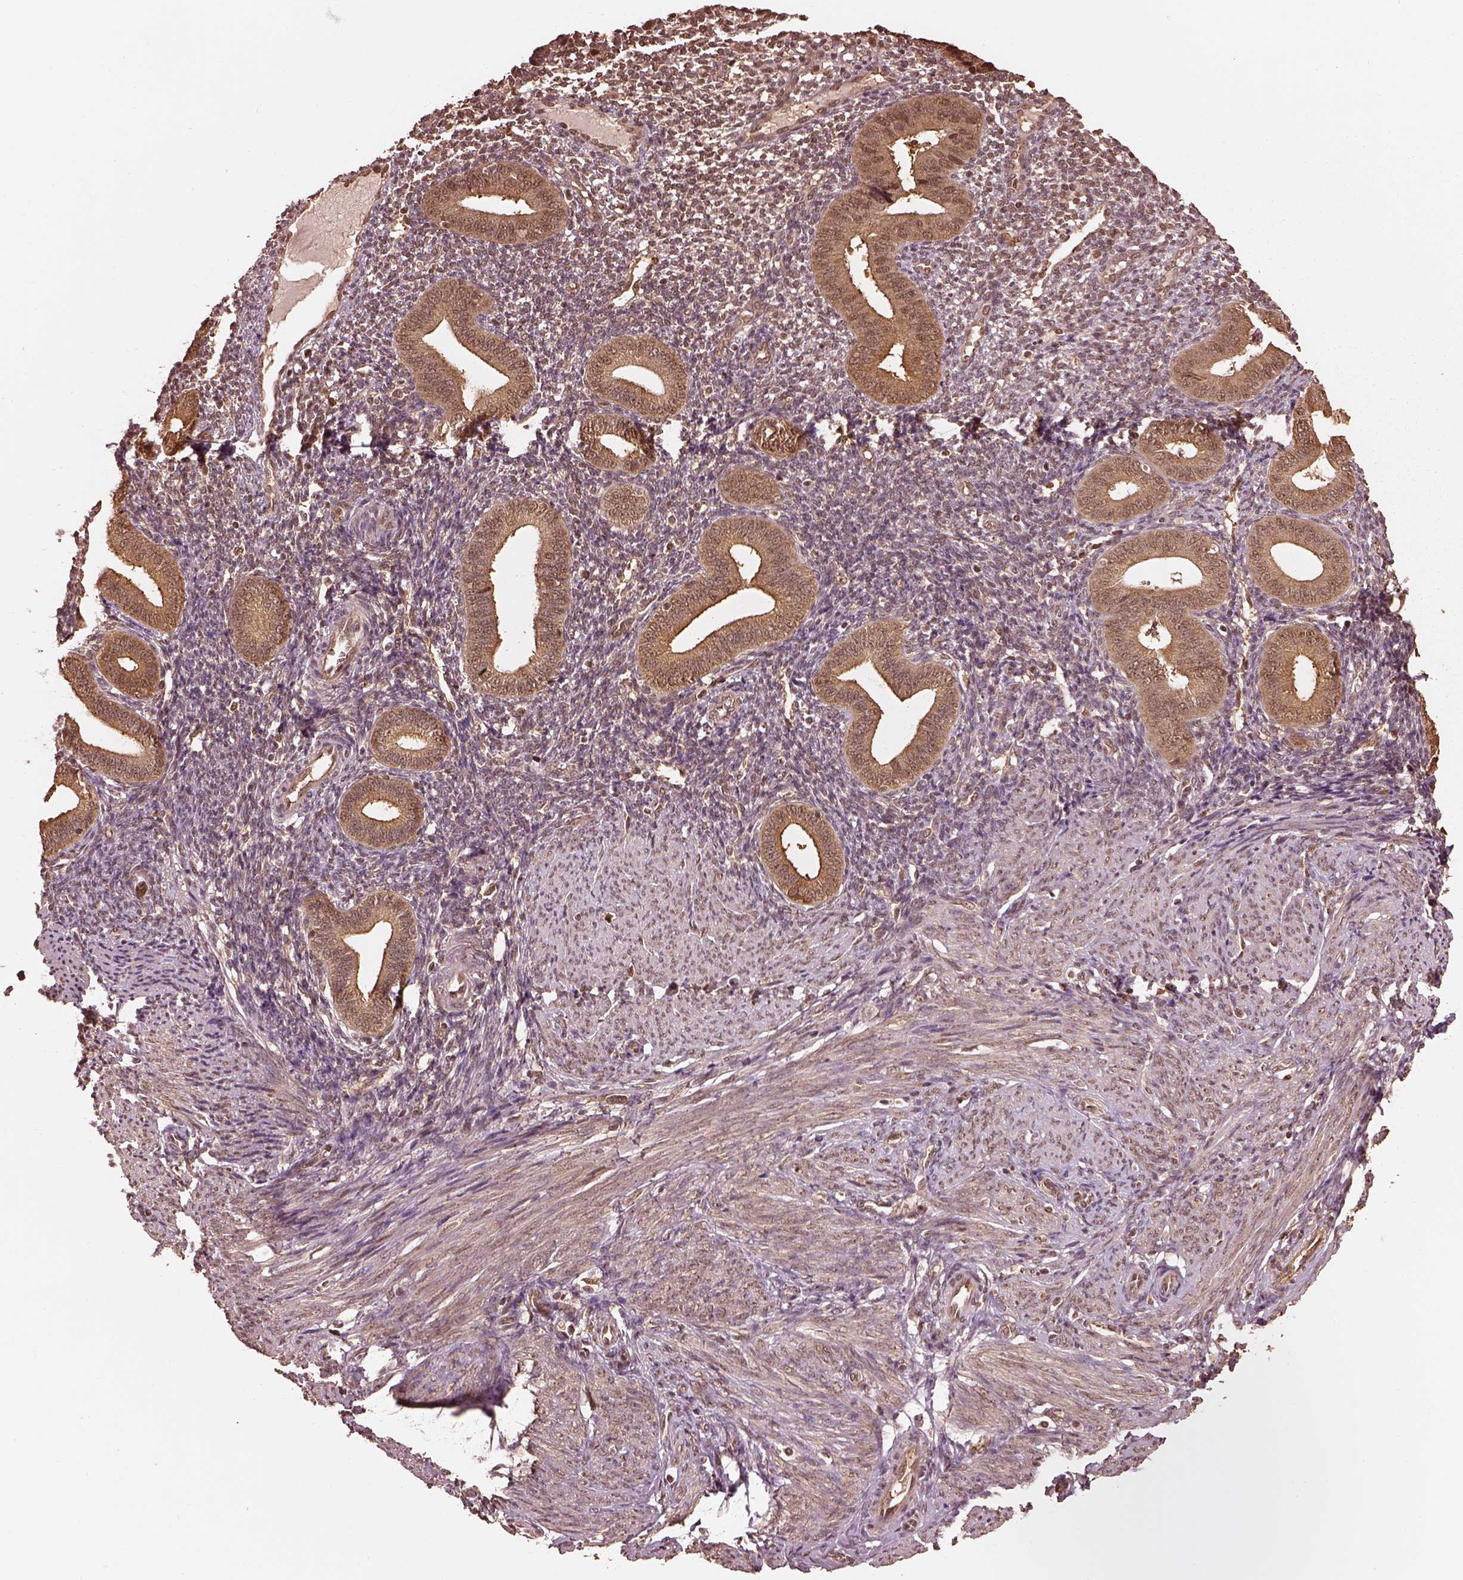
{"staining": {"intensity": "negative", "quantity": "none", "location": "none"}, "tissue": "endometrium", "cell_type": "Cells in endometrial stroma", "image_type": "normal", "snomed": [{"axis": "morphology", "description": "Normal tissue, NOS"}, {"axis": "topography", "description": "Endometrium"}], "caption": "This is a histopathology image of immunohistochemistry staining of normal endometrium, which shows no staining in cells in endometrial stroma. (Immunohistochemistry, brightfield microscopy, high magnification).", "gene": "PSMC5", "patient": {"sex": "female", "age": 40}}